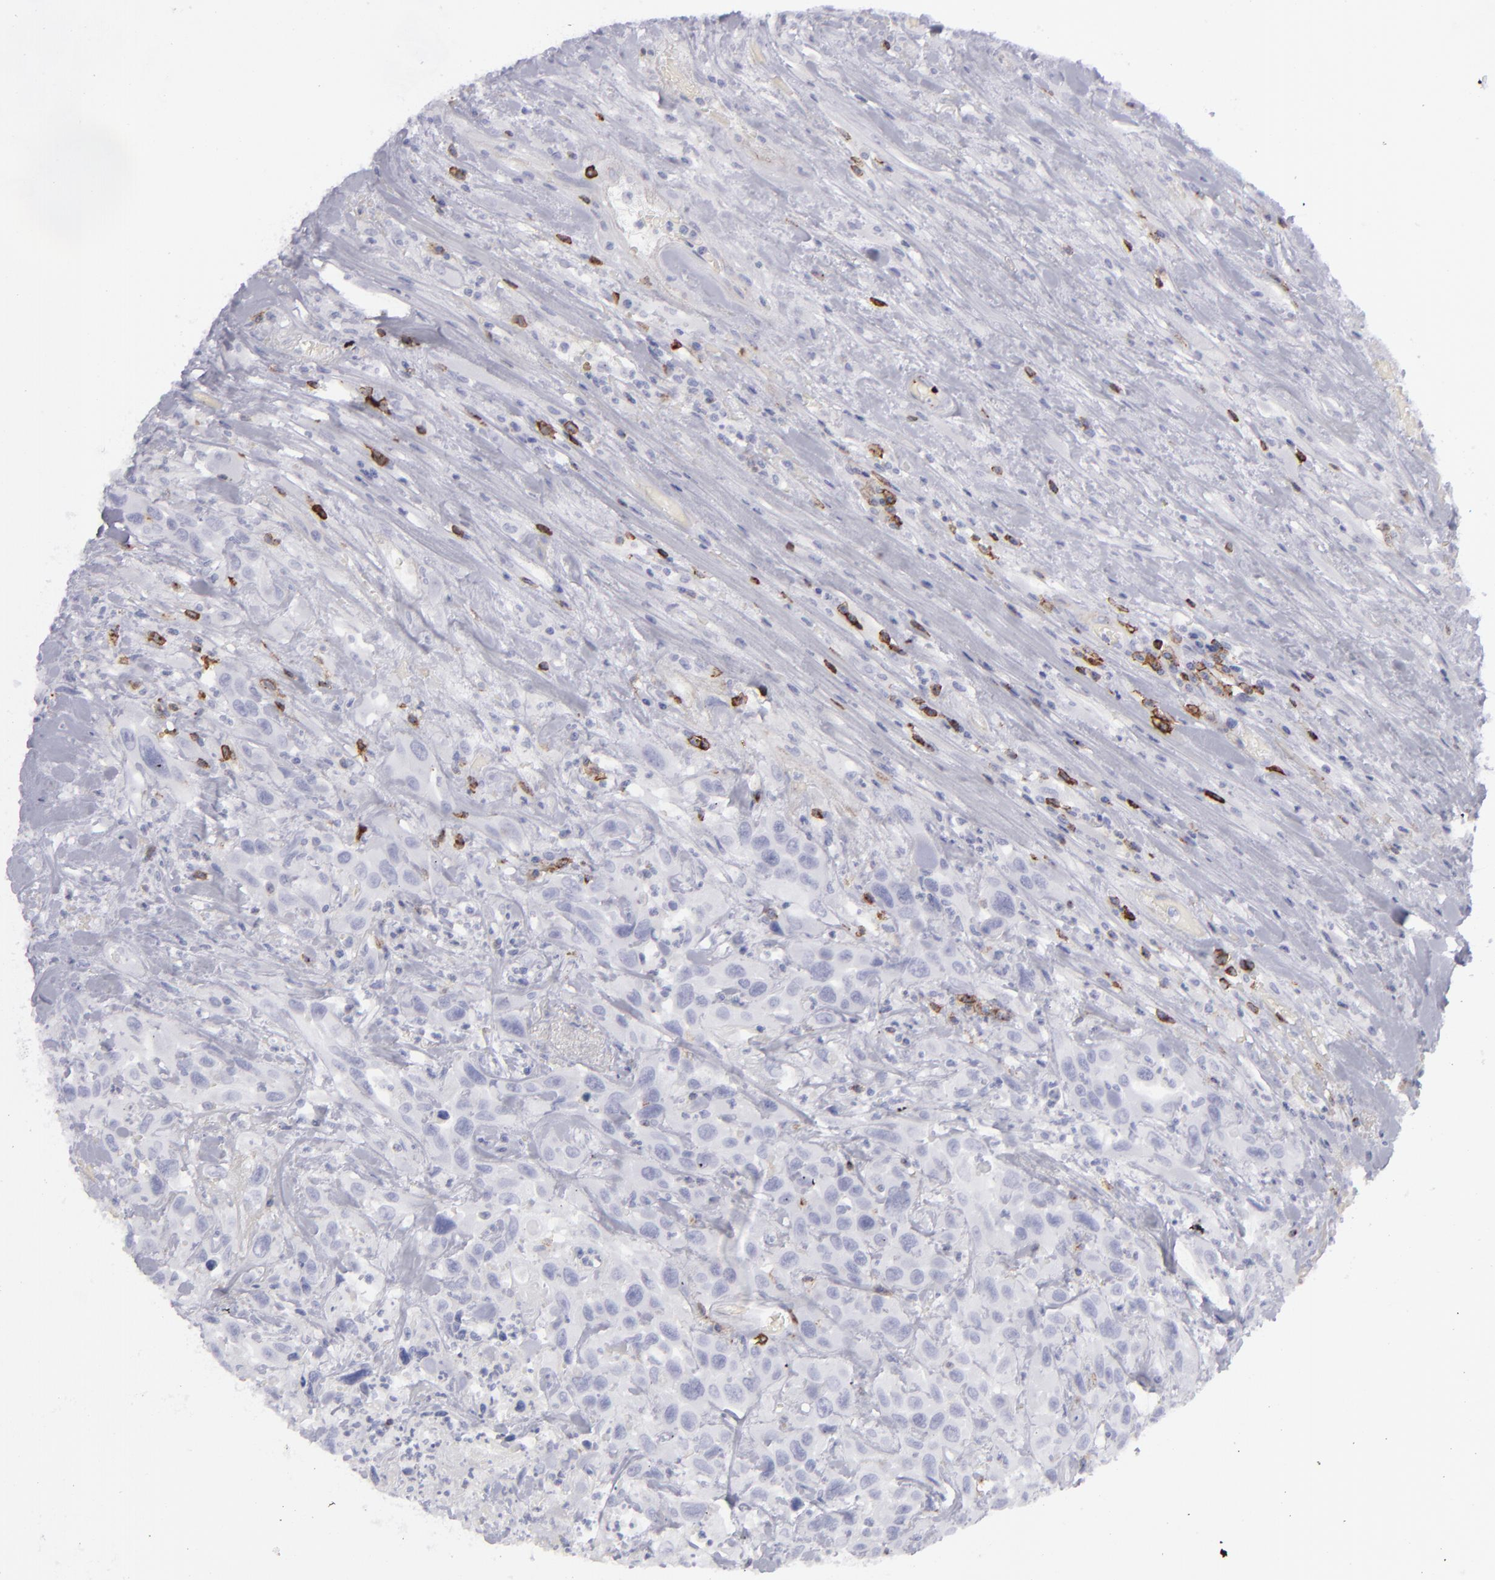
{"staining": {"intensity": "negative", "quantity": "none", "location": "none"}, "tissue": "urothelial cancer", "cell_type": "Tumor cells", "image_type": "cancer", "snomed": [{"axis": "morphology", "description": "Urothelial carcinoma, High grade"}, {"axis": "topography", "description": "Urinary bladder"}], "caption": "This histopathology image is of urothelial cancer stained with immunohistochemistry (IHC) to label a protein in brown with the nuclei are counter-stained blue. There is no expression in tumor cells.", "gene": "CD27", "patient": {"sex": "female", "age": 84}}